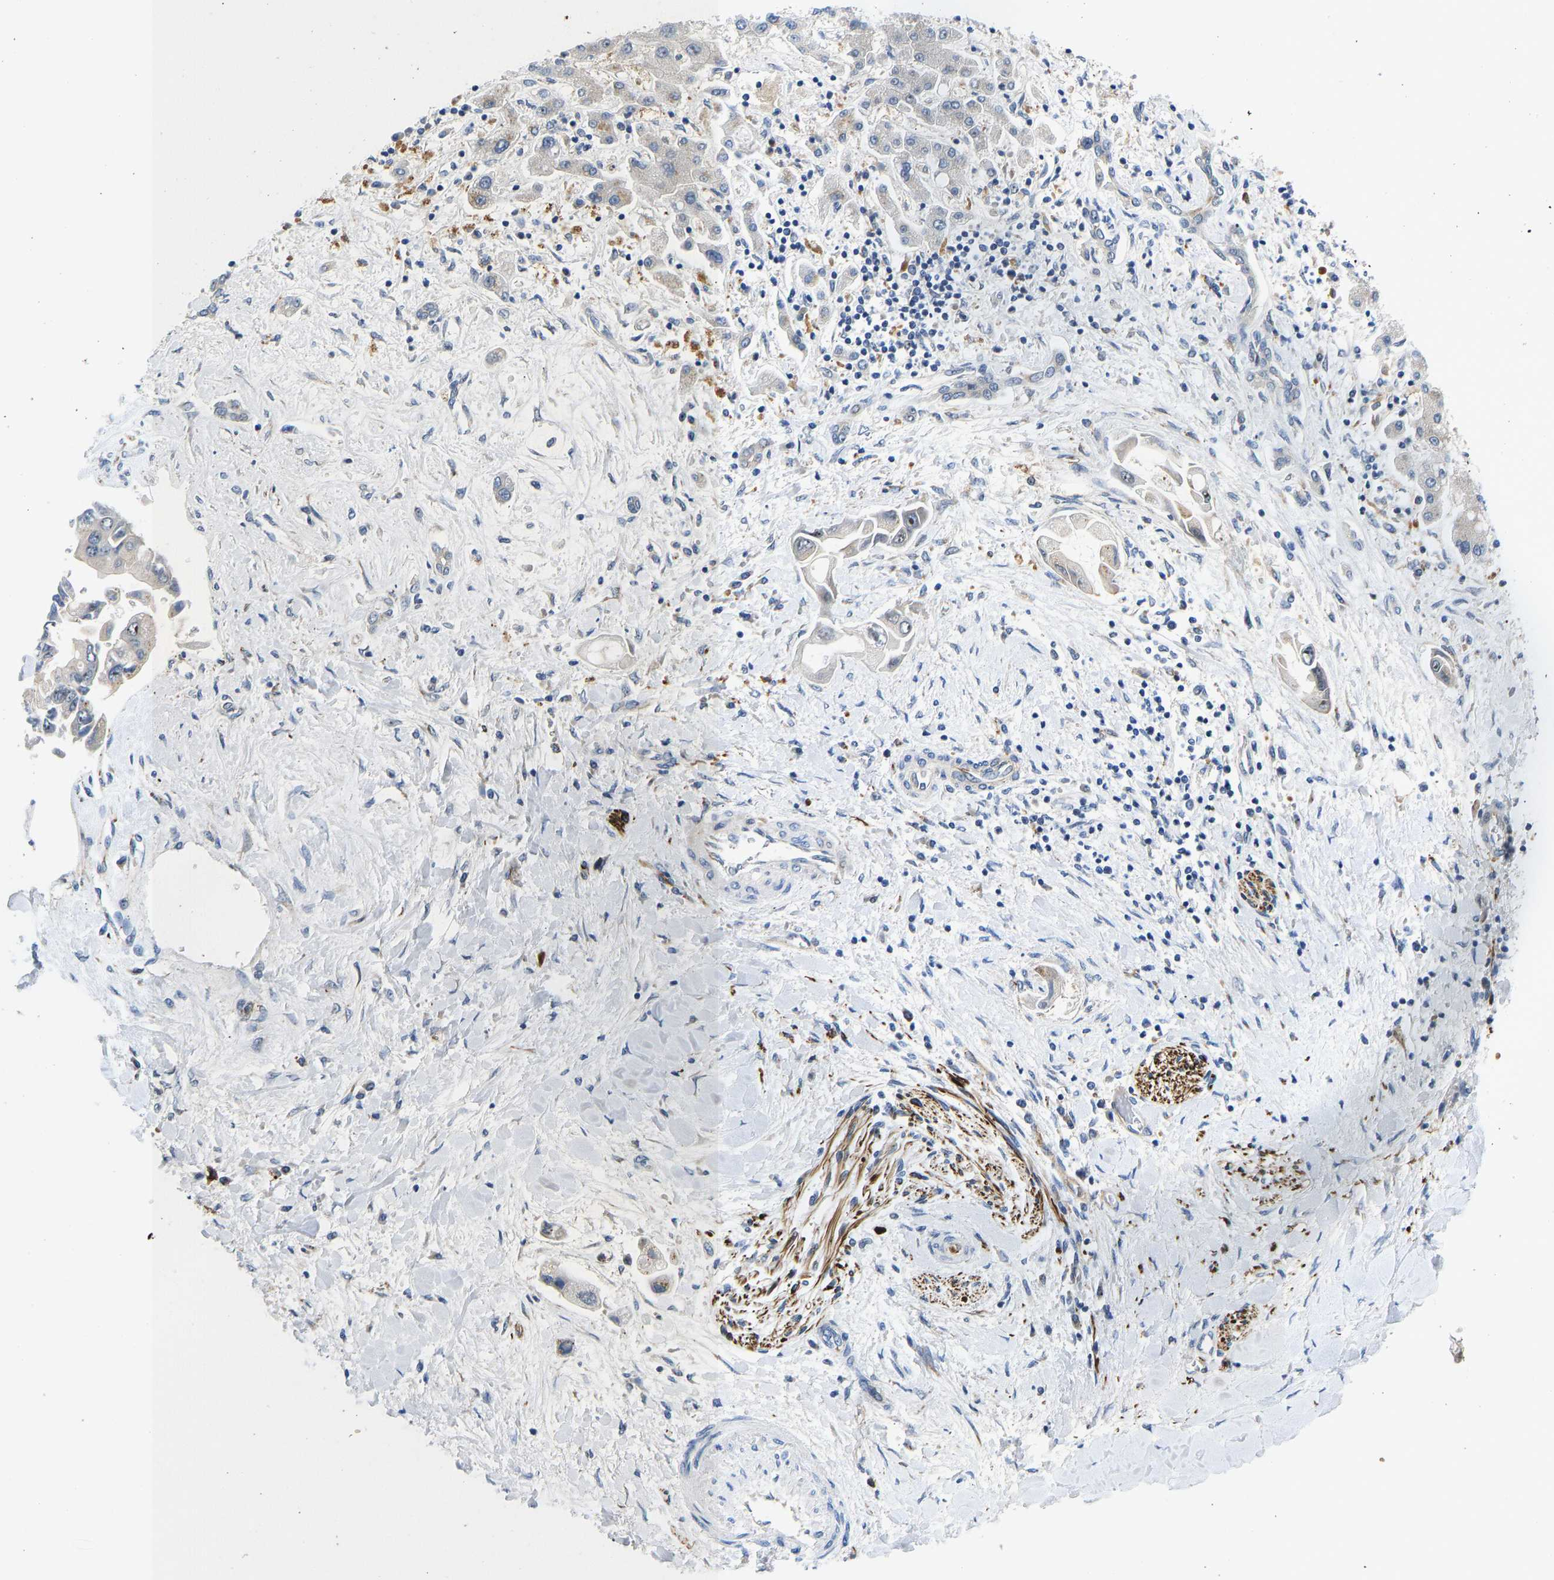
{"staining": {"intensity": "weak", "quantity": "<25%", "location": "nuclear"}, "tissue": "liver cancer", "cell_type": "Tumor cells", "image_type": "cancer", "snomed": [{"axis": "morphology", "description": "Cholangiocarcinoma"}, {"axis": "topography", "description": "Liver"}], "caption": "Photomicrograph shows no protein staining in tumor cells of liver cholangiocarcinoma tissue.", "gene": "RESF1", "patient": {"sex": "male", "age": 50}}